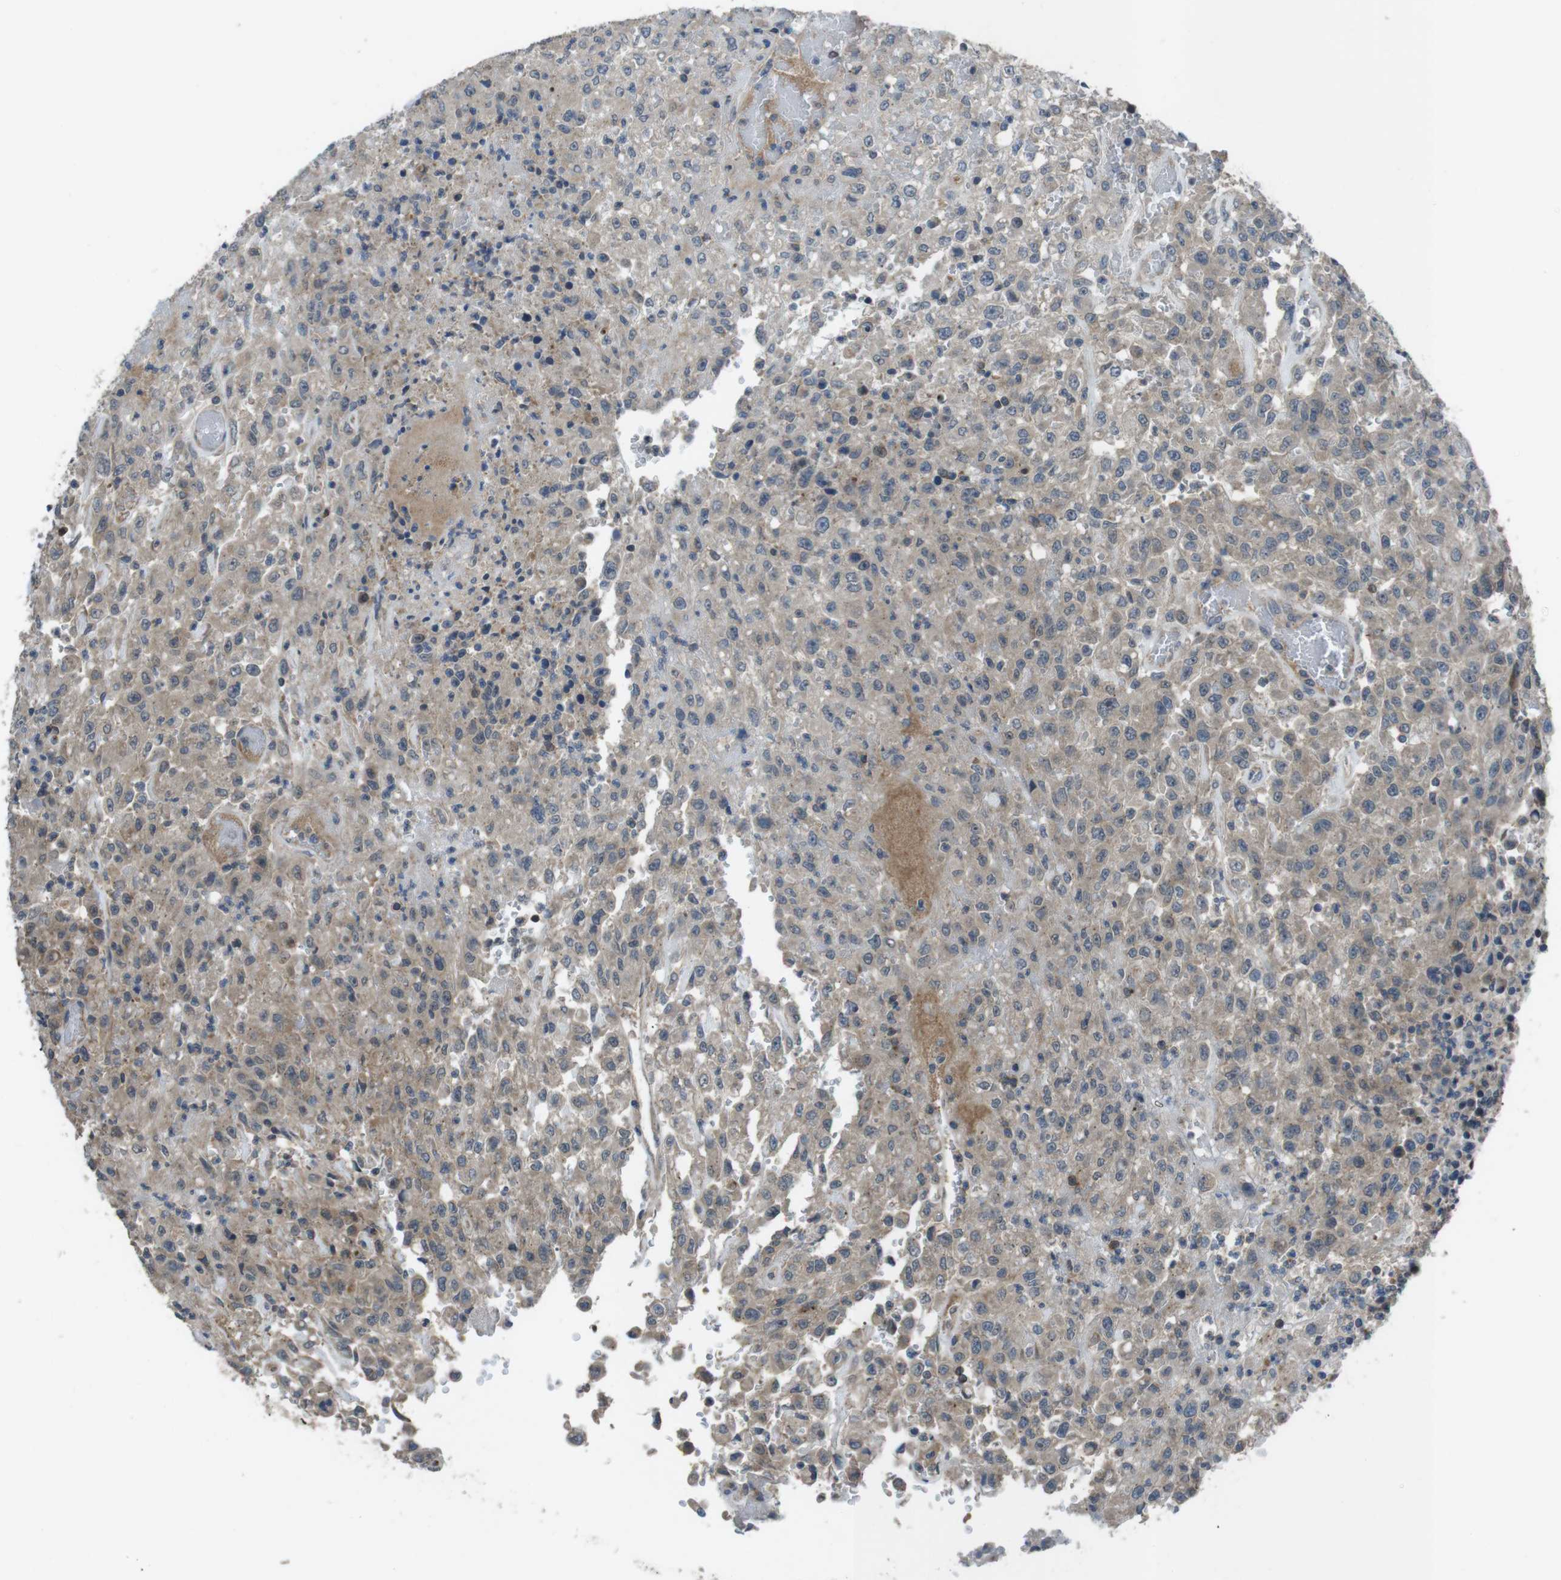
{"staining": {"intensity": "weak", "quantity": "25%-75%", "location": "cytoplasmic/membranous"}, "tissue": "urothelial cancer", "cell_type": "Tumor cells", "image_type": "cancer", "snomed": [{"axis": "morphology", "description": "Urothelial carcinoma, High grade"}, {"axis": "topography", "description": "Urinary bladder"}], "caption": "Urothelial cancer stained with DAB (3,3'-diaminobenzidine) immunohistochemistry displays low levels of weak cytoplasmic/membranous staining in approximately 25%-75% of tumor cells.", "gene": "SLC22A23", "patient": {"sex": "male", "age": 46}}